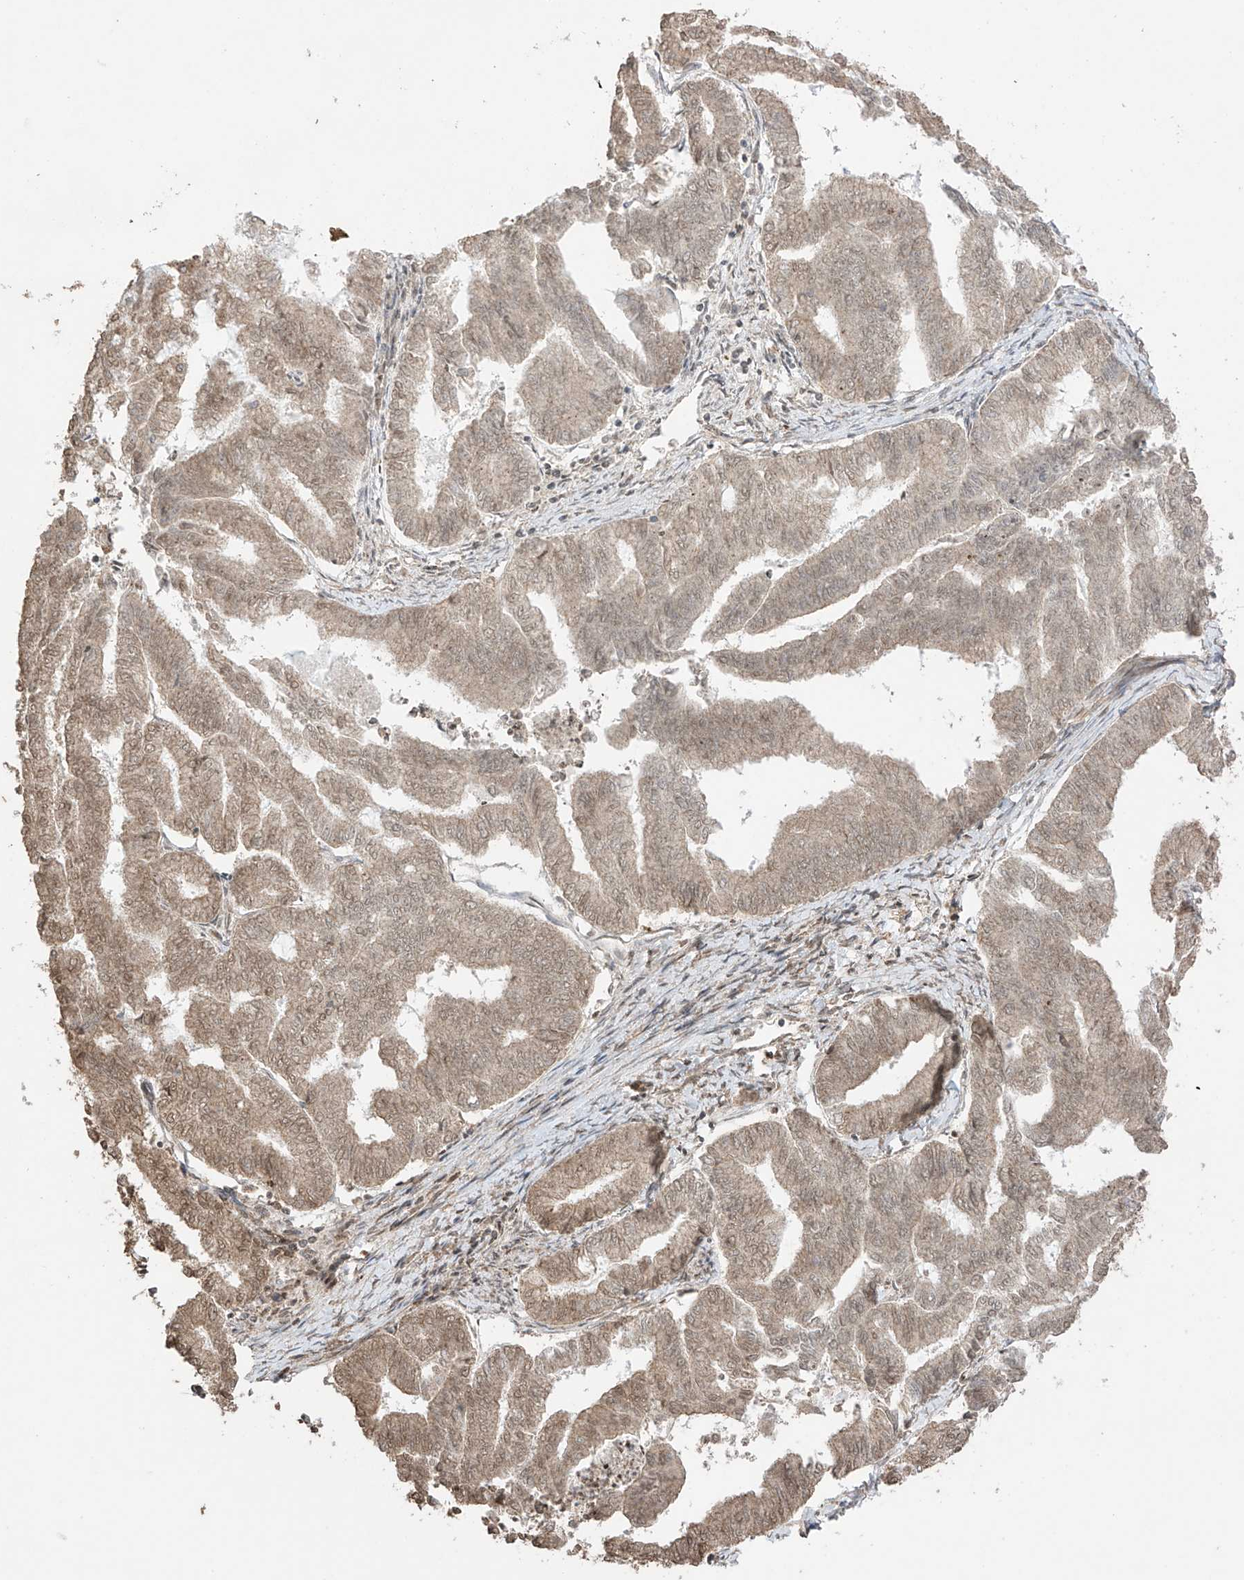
{"staining": {"intensity": "moderate", "quantity": ">75%", "location": "cytoplasmic/membranous,nuclear"}, "tissue": "endometrial cancer", "cell_type": "Tumor cells", "image_type": "cancer", "snomed": [{"axis": "morphology", "description": "Adenocarcinoma, NOS"}, {"axis": "topography", "description": "Endometrium"}], "caption": "This photomicrograph reveals adenocarcinoma (endometrial) stained with immunohistochemistry to label a protein in brown. The cytoplasmic/membranous and nuclear of tumor cells show moderate positivity for the protein. Nuclei are counter-stained blue.", "gene": "TTLL5", "patient": {"sex": "female", "age": 79}}